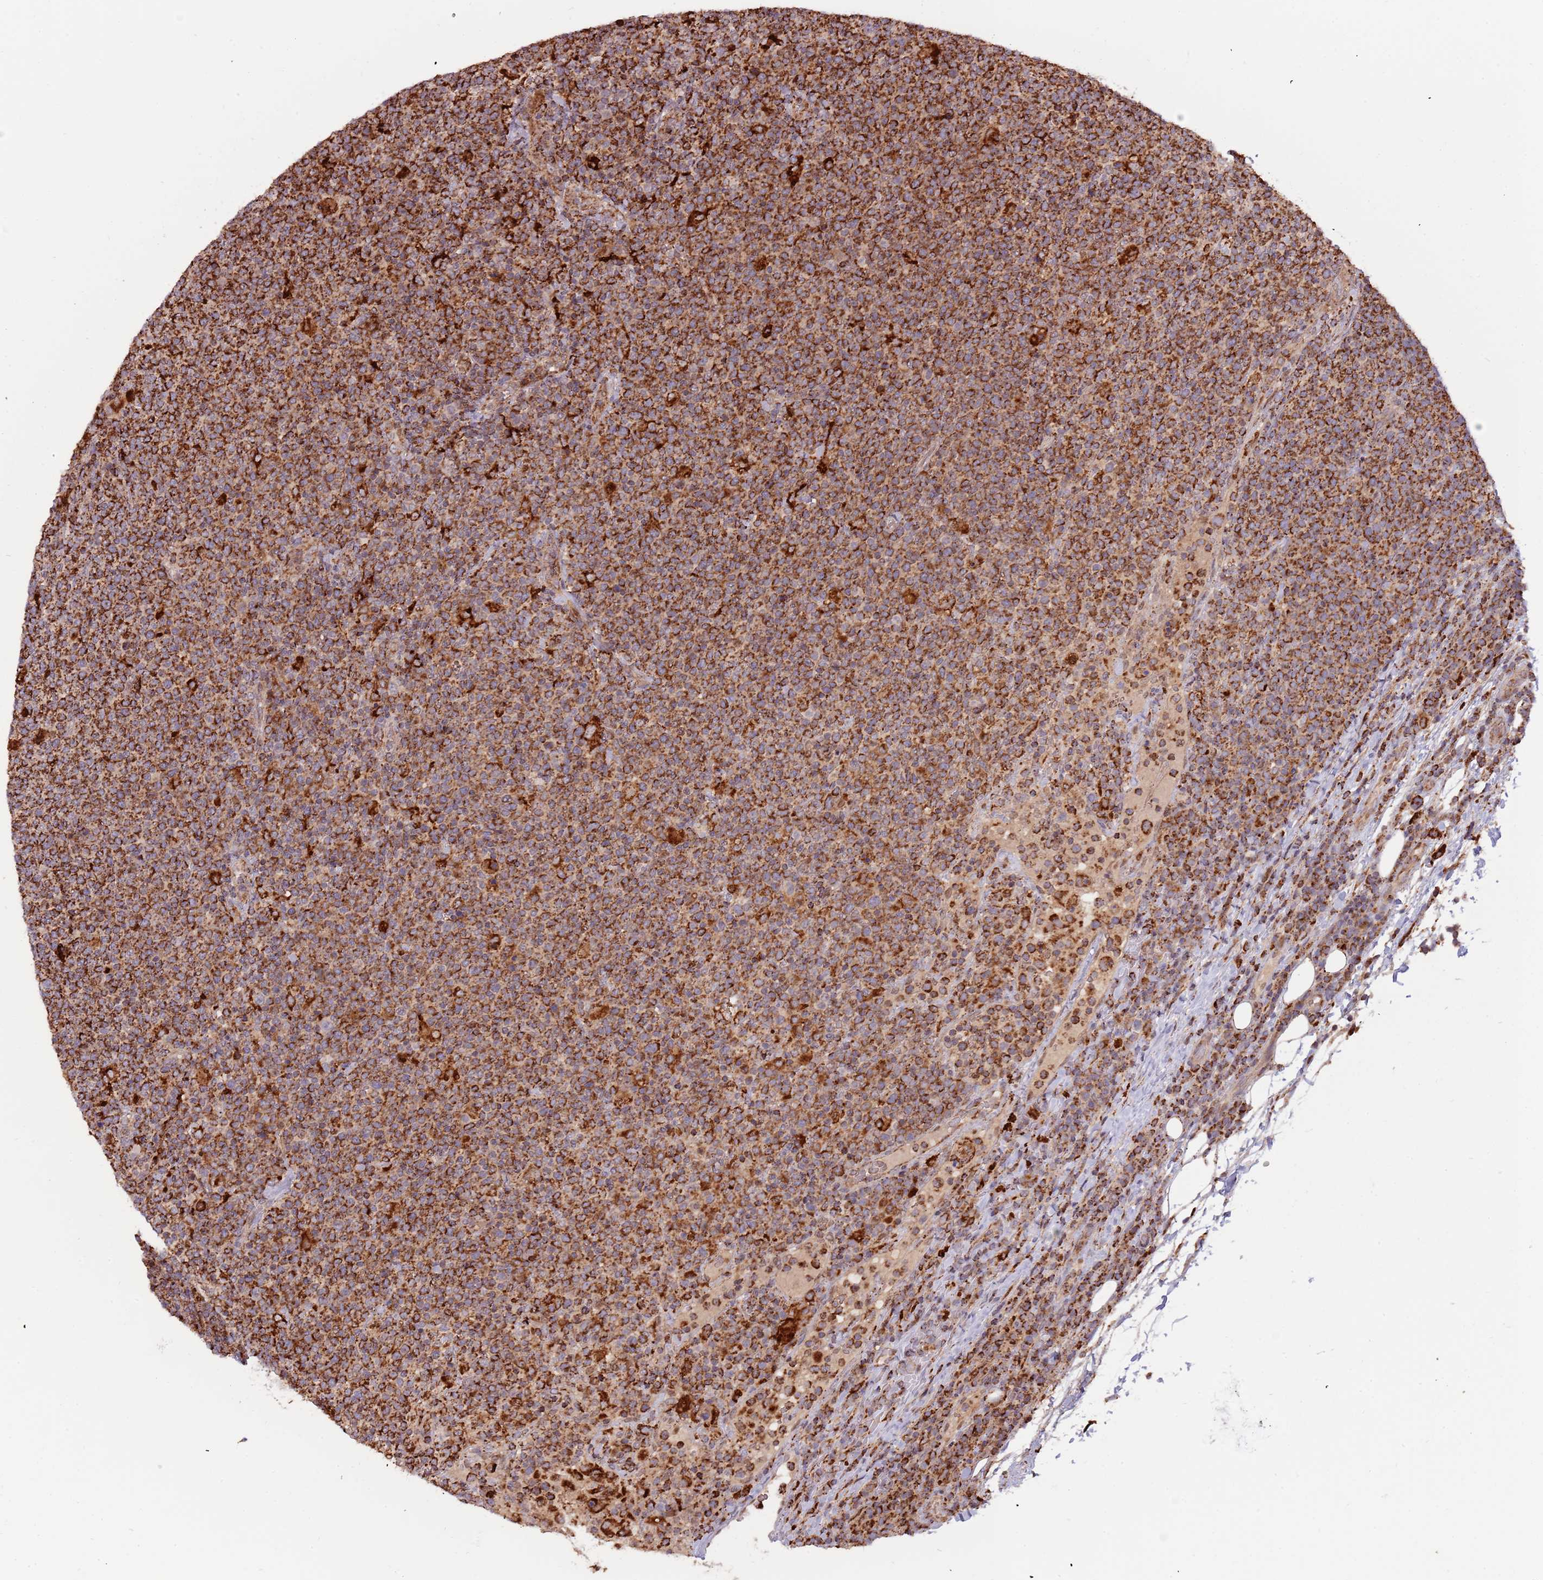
{"staining": {"intensity": "strong", "quantity": ">75%", "location": "cytoplasmic/membranous"}, "tissue": "lymphoma", "cell_type": "Tumor cells", "image_type": "cancer", "snomed": [{"axis": "morphology", "description": "Malignant lymphoma, non-Hodgkin's type, High grade"}, {"axis": "topography", "description": "Lymph node"}], "caption": "About >75% of tumor cells in malignant lymphoma, non-Hodgkin's type (high-grade) show strong cytoplasmic/membranous protein staining as visualized by brown immunohistochemical staining.", "gene": "ULK3", "patient": {"sex": "male", "age": 61}}